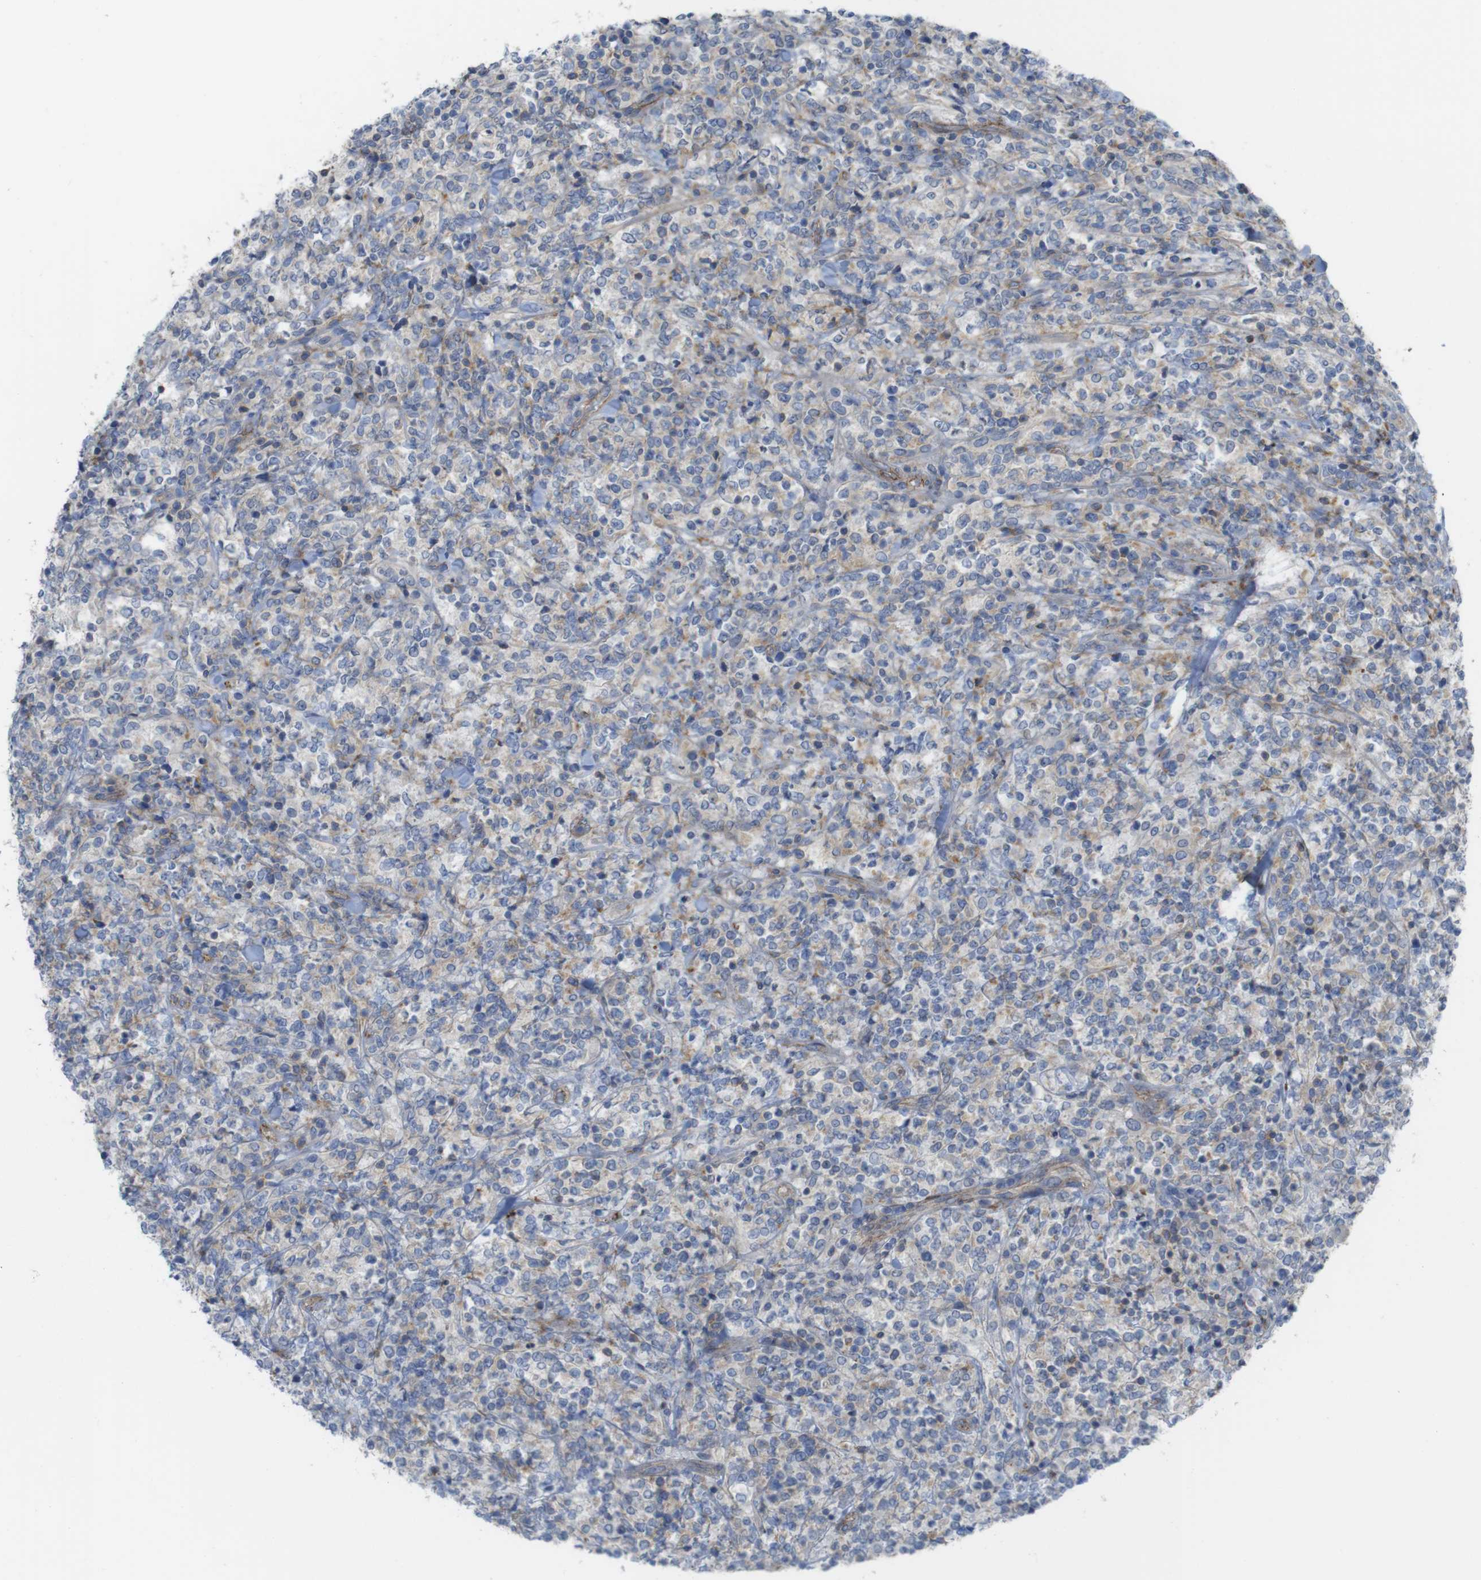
{"staining": {"intensity": "weak", "quantity": "25%-75%", "location": "cytoplasmic/membranous"}, "tissue": "lymphoma", "cell_type": "Tumor cells", "image_type": "cancer", "snomed": [{"axis": "morphology", "description": "Malignant lymphoma, non-Hodgkin's type, High grade"}, {"axis": "topography", "description": "Soft tissue"}], "caption": "Malignant lymphoma, non-Hodgkin's type (high-grade) stained with immunohistochemistry (IHC) exhibits weak cytoplasmic/membranous positivity in approximately 25%-75% of tumor cells. (DAB (3,3'-diaminobenzidine) IHC, brown staining for protein, blue staining for nuclei).", "gene": "PREX2", "patient": {"sex": "male", "age": 18}}